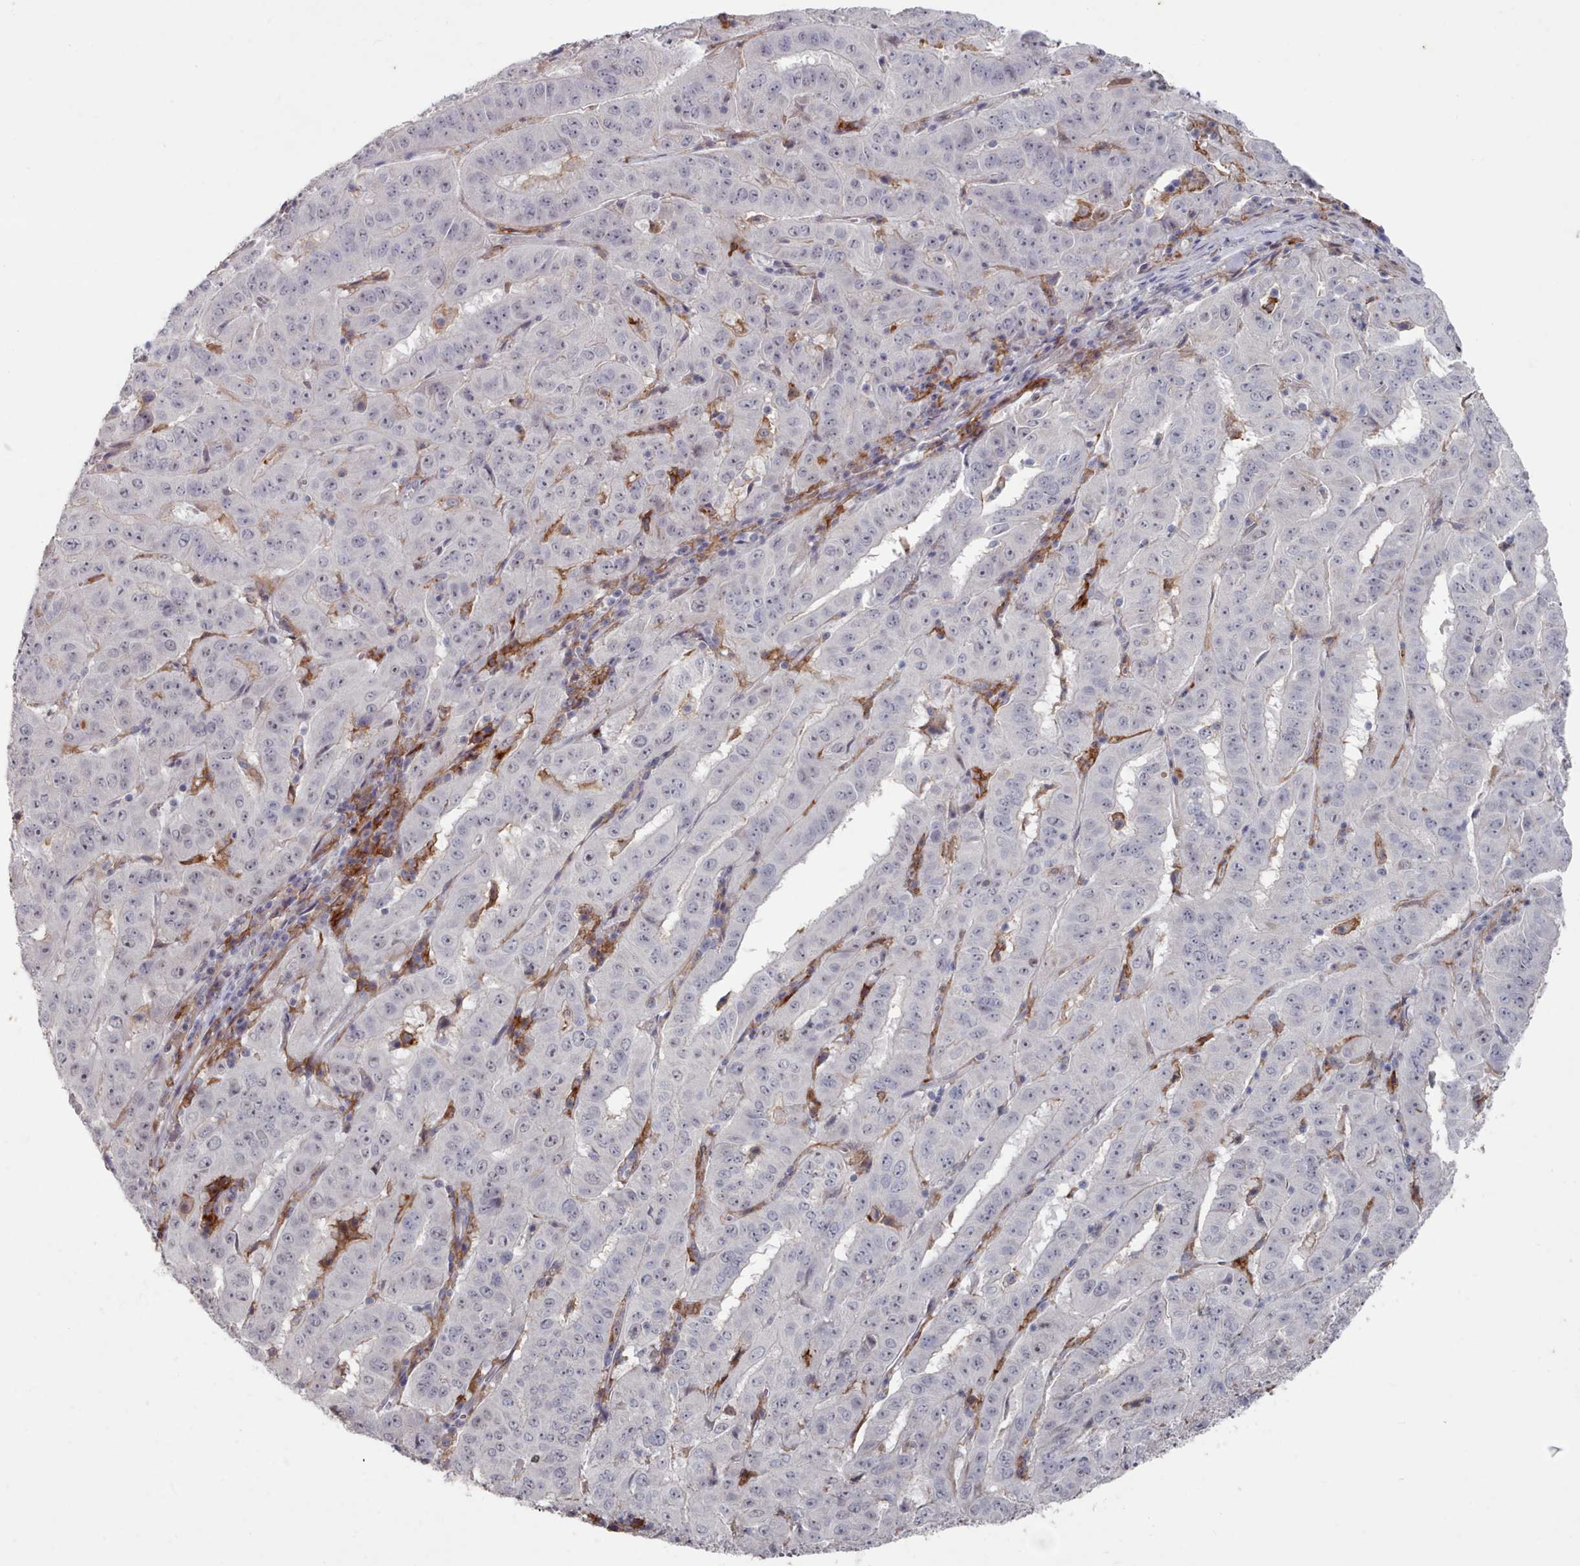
{"staining": {"intensity": "negative", "quantity": "none", "location": "none"}, "tissue": "pancreatic cancer", "cell_type": "Tumor cells", "image_type": "cancer", "snomed": [{"axis": "morphology", "description": "Adenocarcinoma, NOS"}, {"axis": "topography", "description": "Pancreas"}], "caption": "Immunohistochemistry (IHC) of human adenocarcinoma (pancreatic) exhibits no expression in tumor cells.", "gene": "COL8A2", "patient": {"sex": "male", "age": 63}}